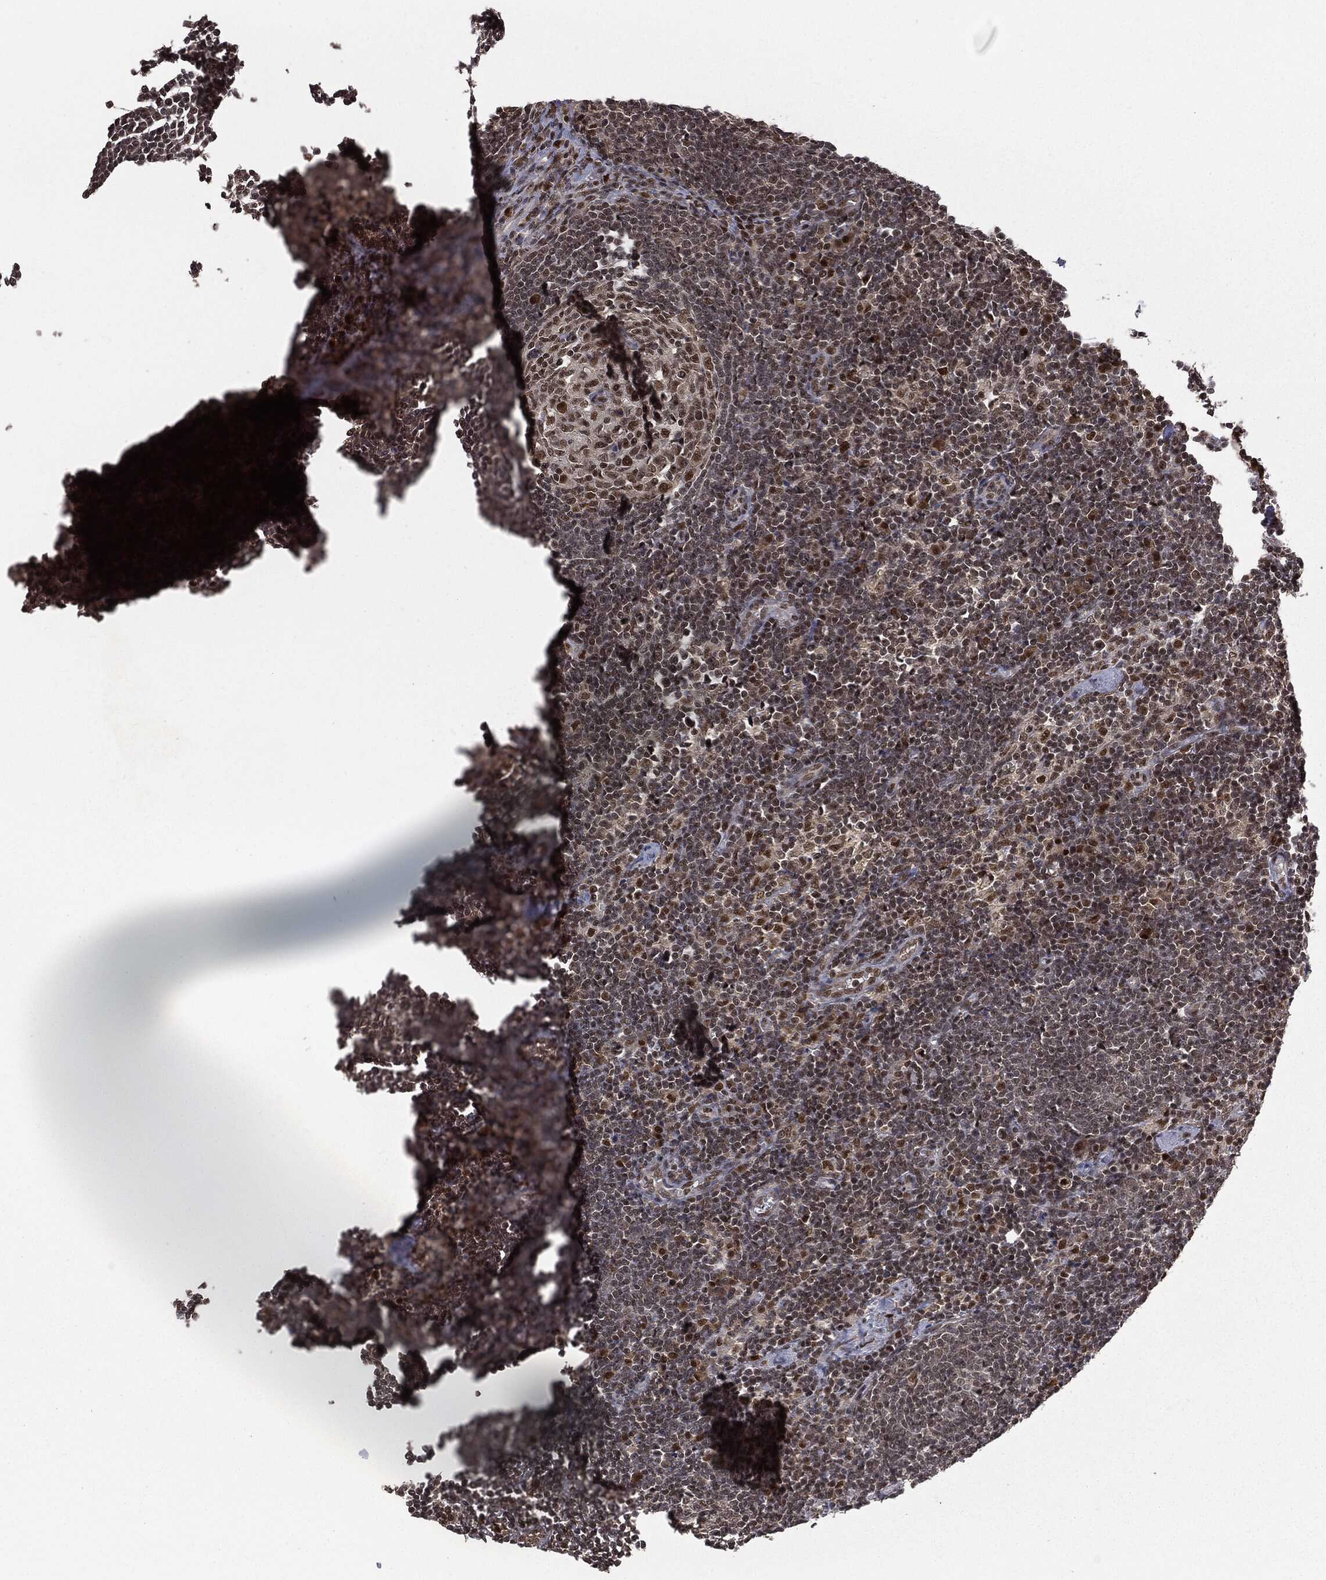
{"staining": {"intensity": "strong", "quantity": "<25%", "location": "nuclear"}, "tissue": "lymph node", "cell_type": "Germinal center cells", "image_type": "normal", "snomed": [{"axis": "morphology", "description": "Normal tissue, NOS"}, {"axis": "morphology", "description": "Adenocarcinoma, NOS"}, {"axis": "topography", "description": "Lymph node"}, {"axis": "topography", "description": "Pancreas"}], "caption": "High-magnification brightfield microscopy of normal lymph node stained with DAB (3,3'-diaminobenzidine) (brown) and counterstained with hematoxylin (blue). germinal center cells exhibit strong nuclear staining is seen in approximately<25% of cells.", "gene": "JMJD6", "patient": {"sex": "female", "age": 58}}